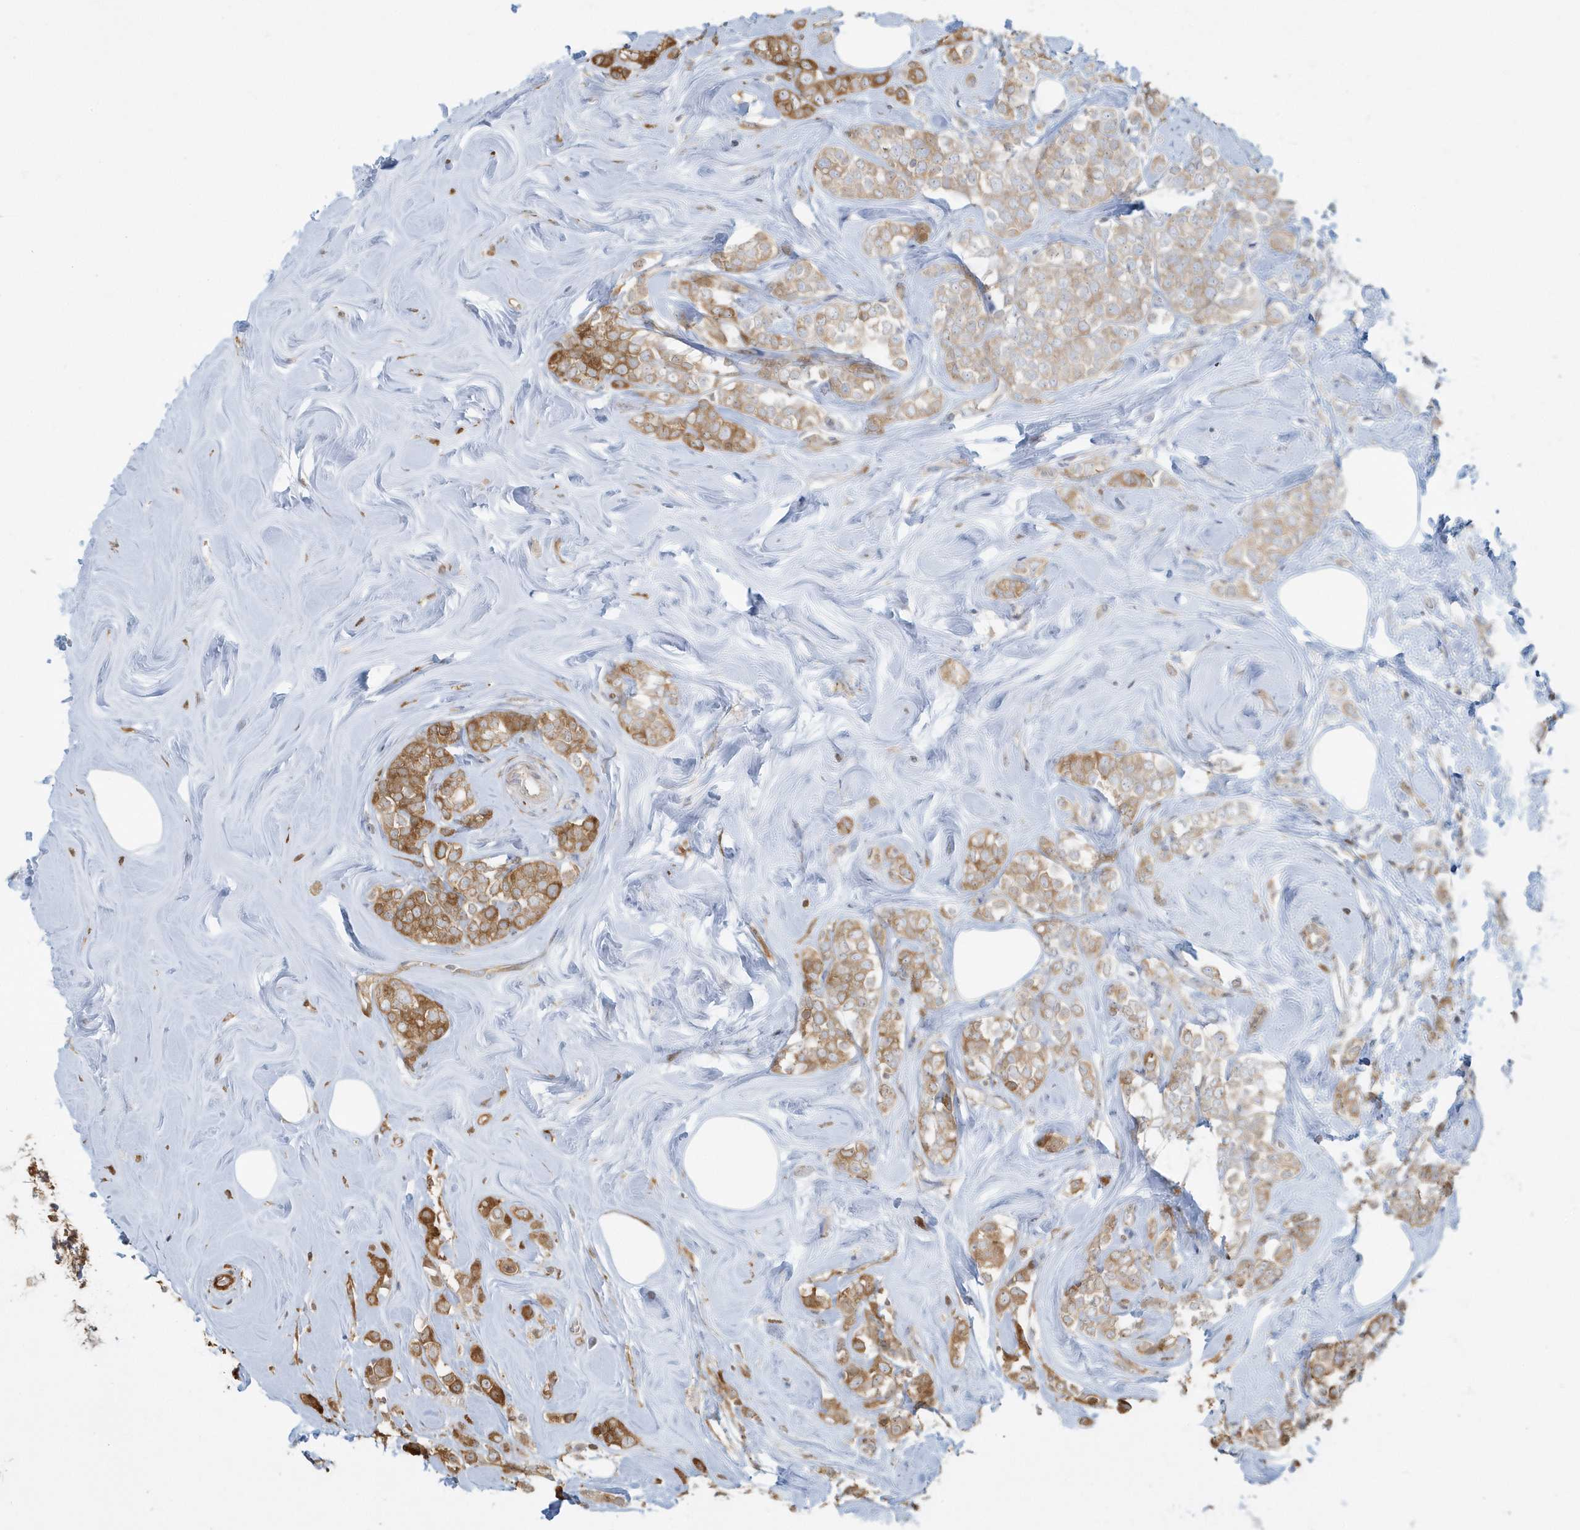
{"staining": {"intensity": "moderate", "quantity": ">75%", "location": "cytoplasmic/membranous"}, "tissue": "breast cancer", "cell_type": "Tumor cells", "image_type": "cancer", "snomed": [{"axis": "morphology", "description": "Lobular carcinoma"}, {"axis": "topography", "description": "Breast"}], "caption": "This is a micrograph of immunohistochemistry staining of breast cancer, which shows moderate expression in the cytoplasmic/membranous of tumor cells.", "gene": "CLCN6", "patient": {"sex": "female", "age": 47}}